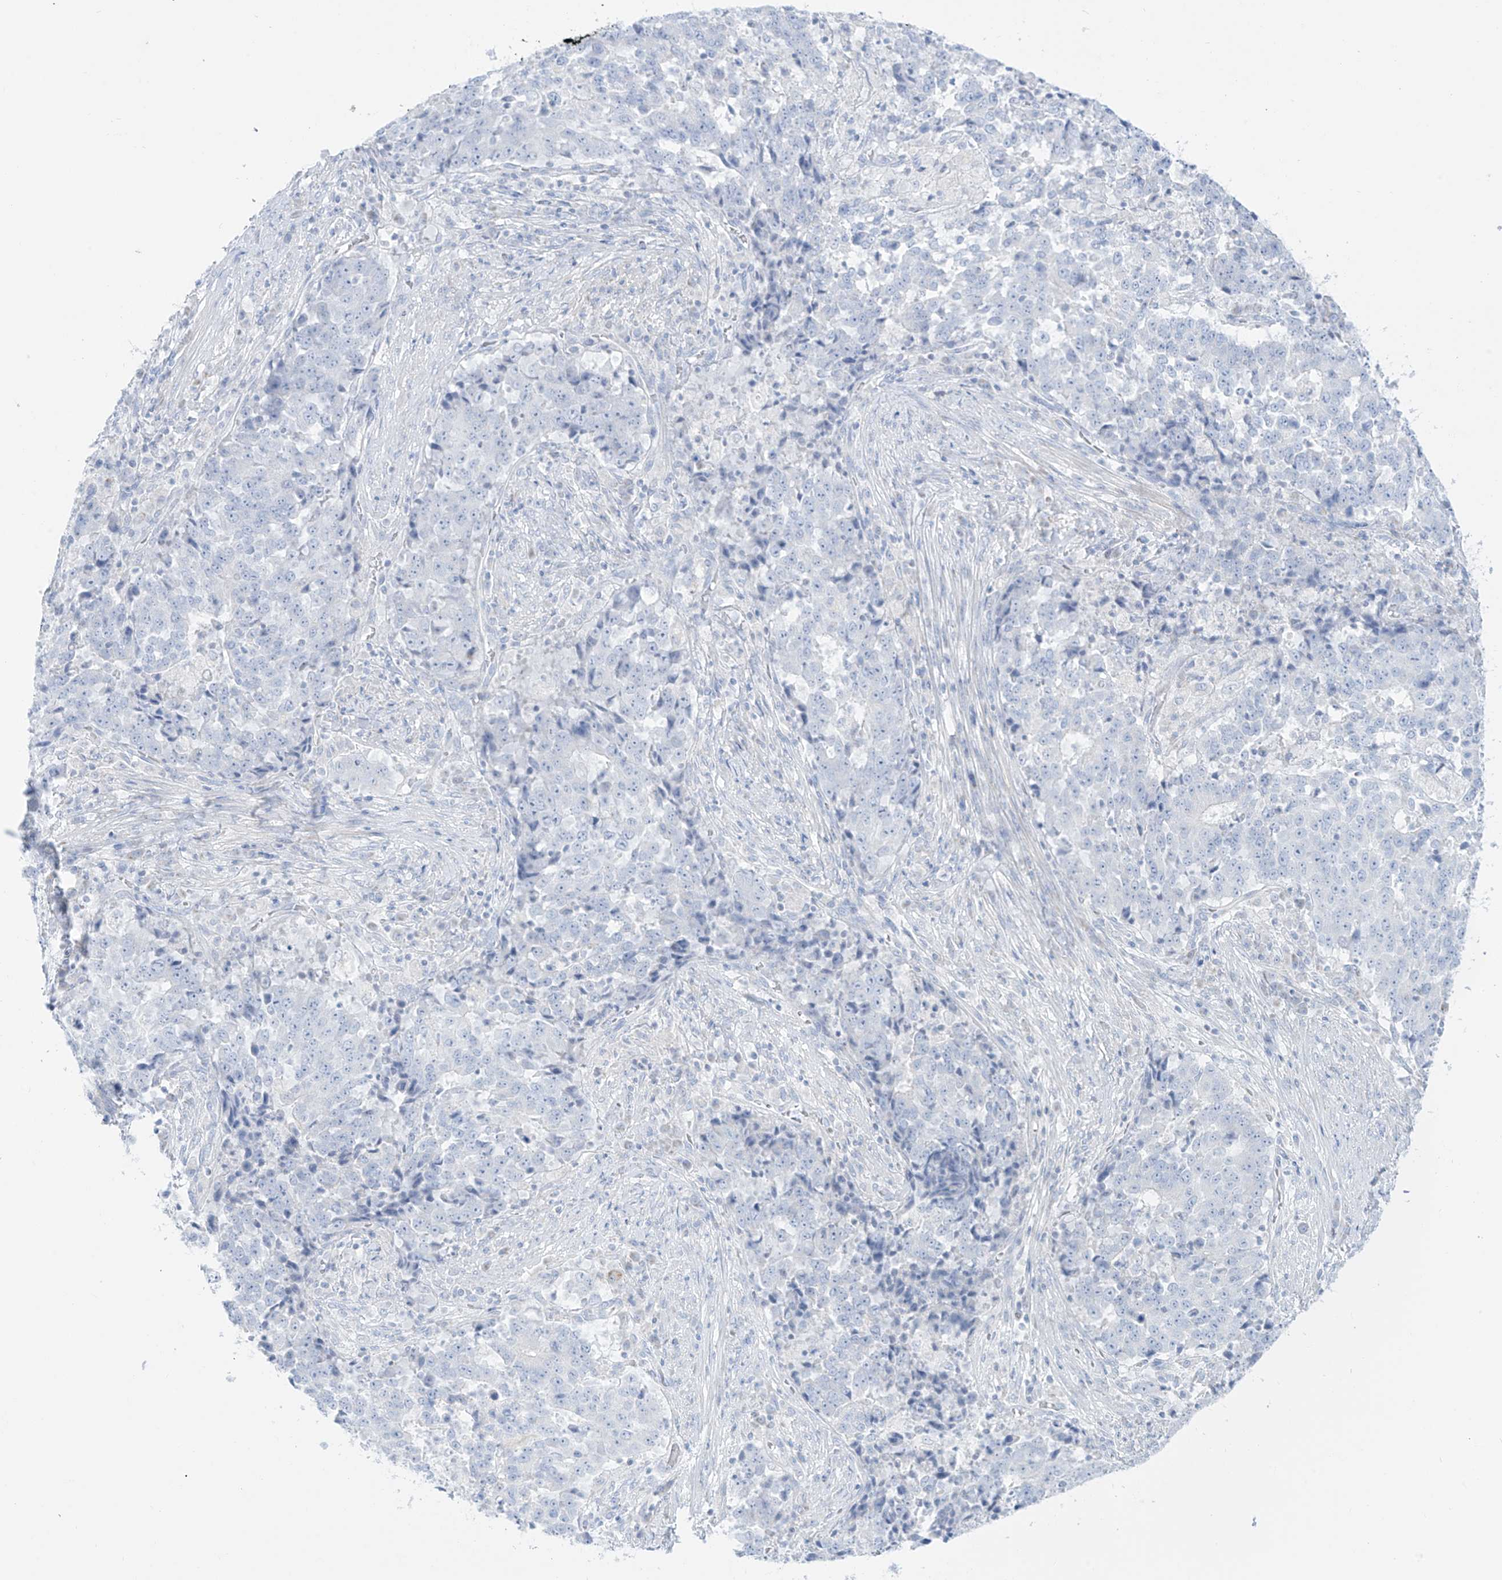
{"staining": {"intensity": "negative", "quantity": "none", "location": "none"}, "tissue": "stomach cancer", "cell_type": "Tumor cells", "image_type": "cancer", "snomed": [{"axis": "morphology", "description": "Adenocarcinoma, NOS"}, {"axis": "topography", "description": "Stomach"}], "caption": "Stomach cancer stained for a protein using immunohistochemistry exhibits no positivity tumor cells.", "gene": "SLC26A3", "patient": {"sex": "male", "age": 59}}